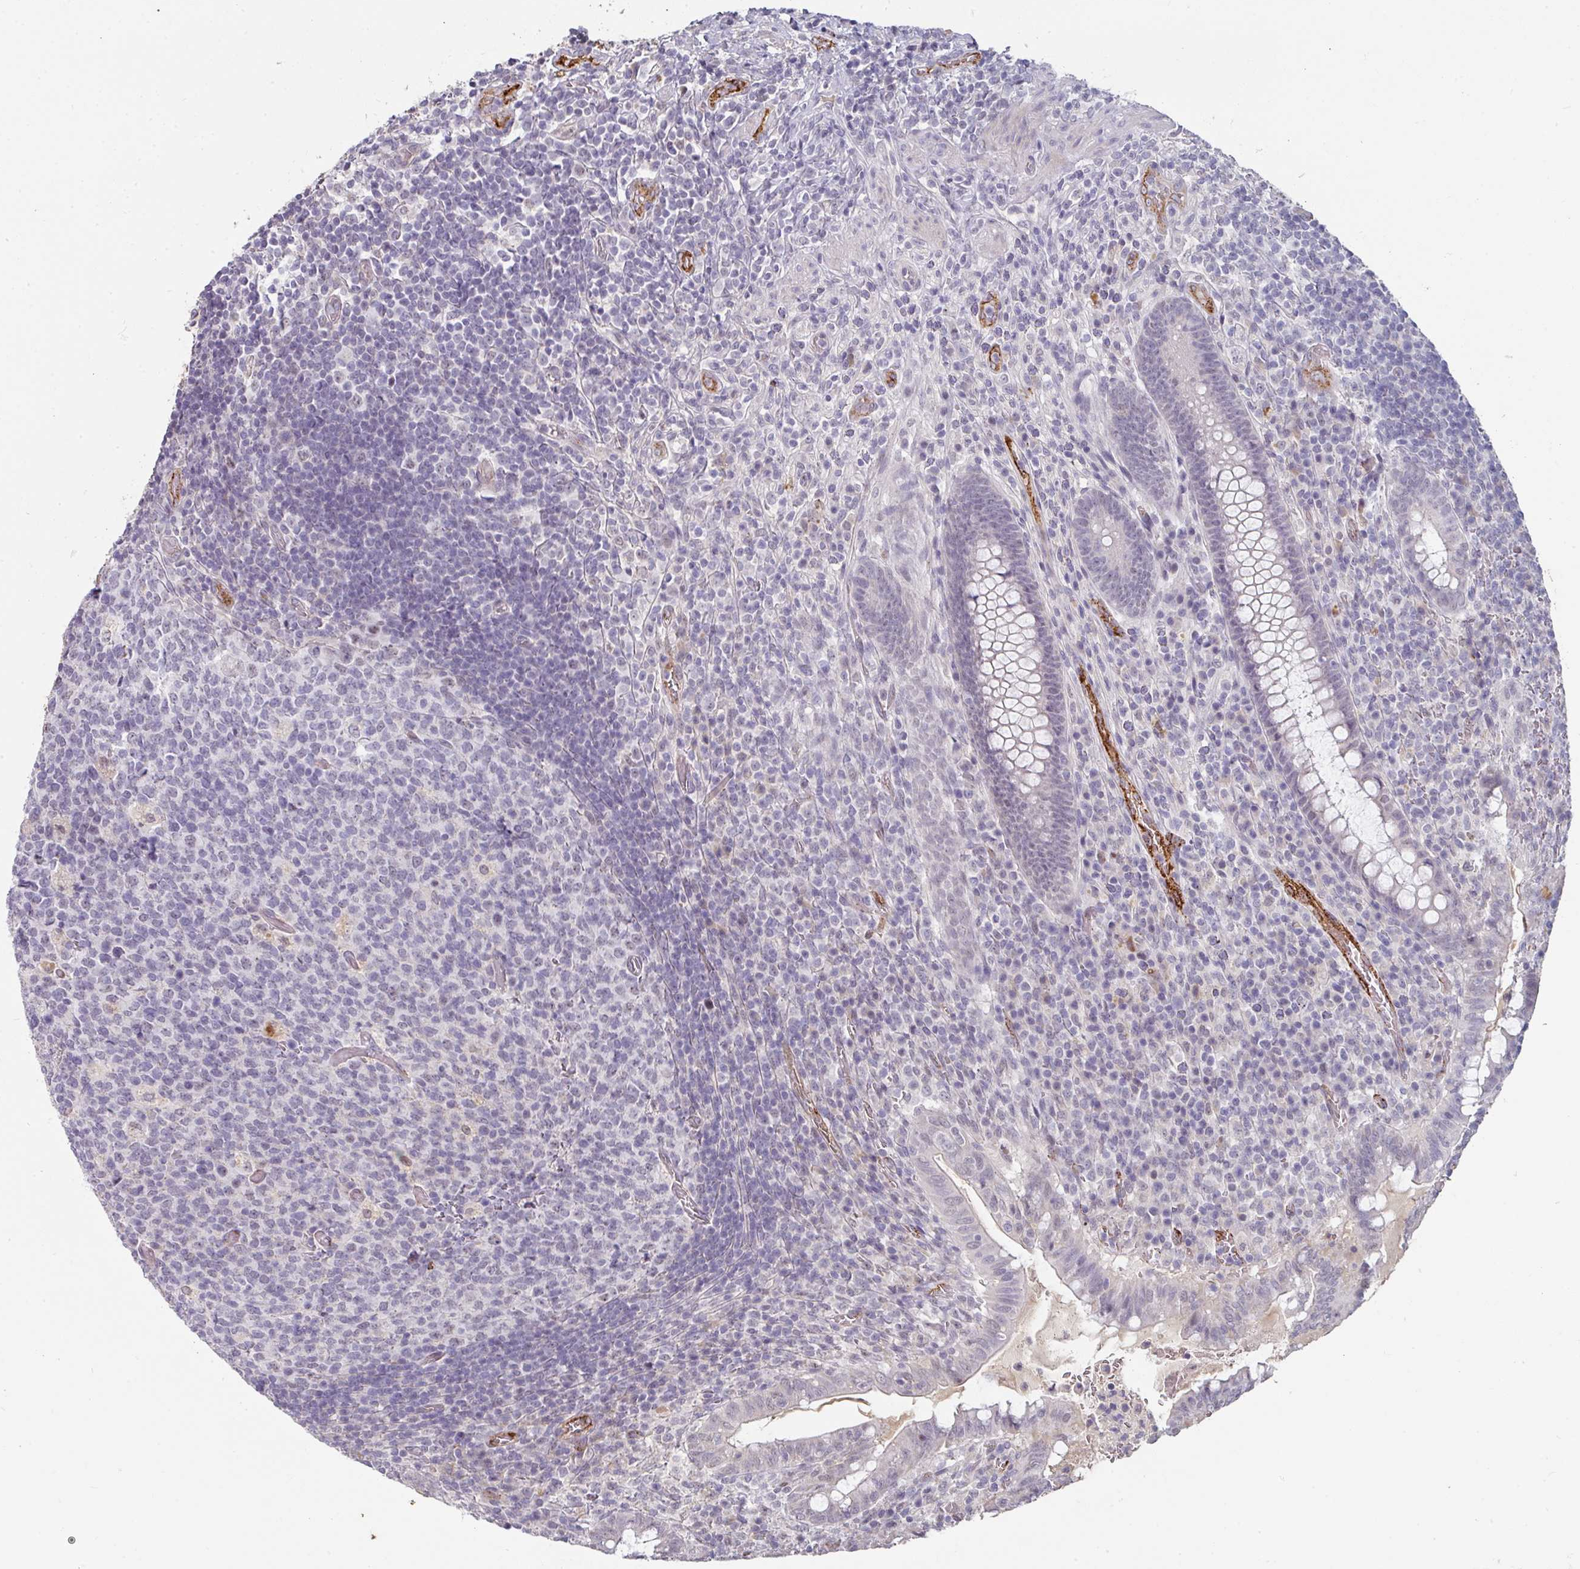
{"staining": {"intensity": "negative", "quantity": "none", "location": "none"}, "tissue": "appendix", "cell_type": "Glandular cells", "image_type": "normal", "snomed": [{"axis": "morphology", "description": "Normal tissue, NOS"}, {"axis": "topography", "description": "Appendix"}], "caption": "Immunohistochemistry (IHC) histopathology image of normal human appendix stained for a protein (brown), which shows no expression in glandular cells.", "gene": "SIDT2", "patient": {"sex": "female", "age": 43}}